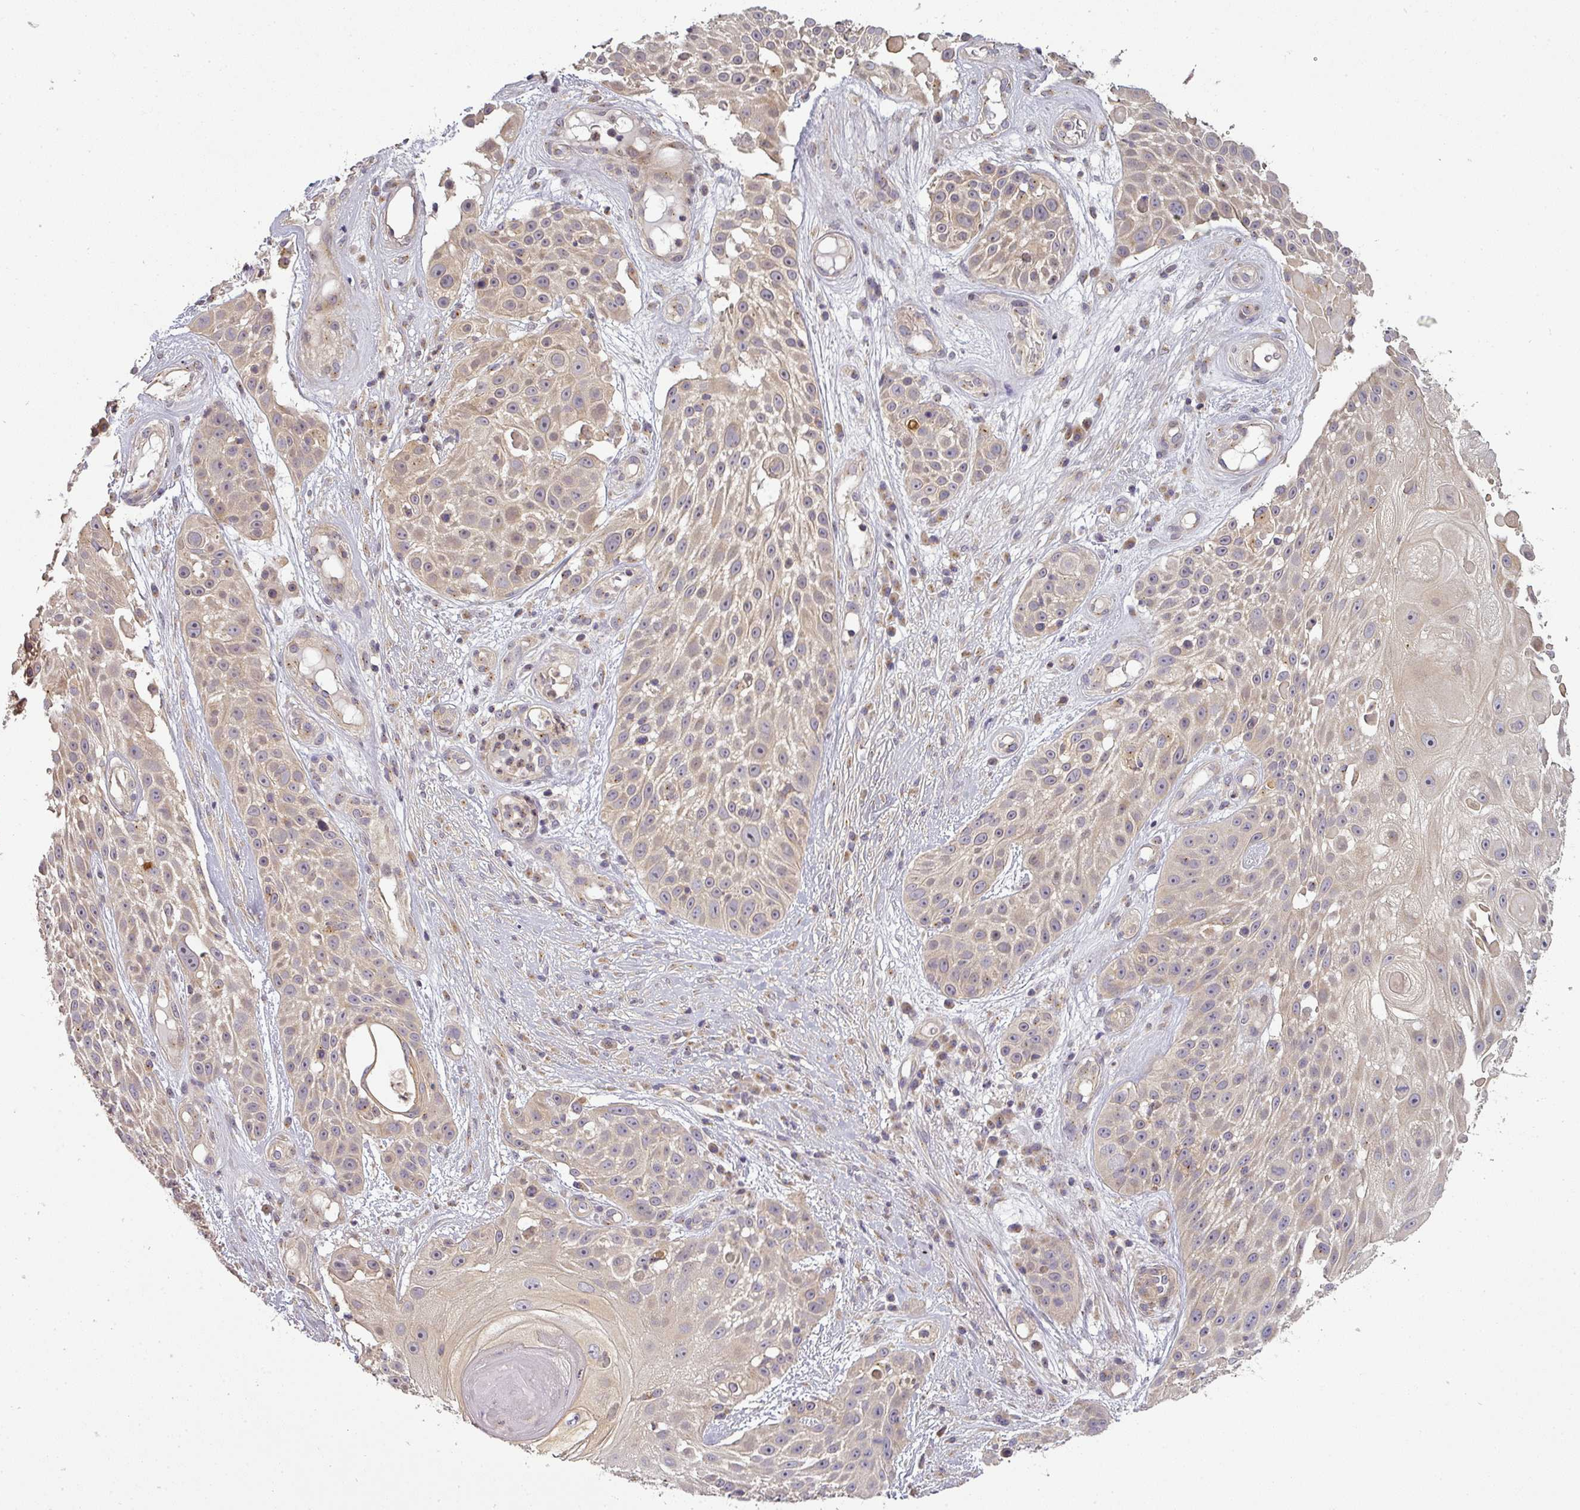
{"staining": {"intensity": "weak", "quantity": "25%-75%", "location": "cytoplasmic/membranous"}, "tissue": "skin cancer", "cell_type": "Tumor cells", "image_type": "cancer", "snomed": [{"axis": "morphology", "description": "Squamous cell carcinoma, NOS"}, {"axis": "topography", "description": "Skin"}], "caption": "A high-resolution micrograph shows immunohistochemistry staining of skin cancer, which demonstrates weak cytoplasmic/membranous positivity in about 25%-75% of tumor cells.", "gene": "NIN", "patient": {"sex": "female", "age": 86}}